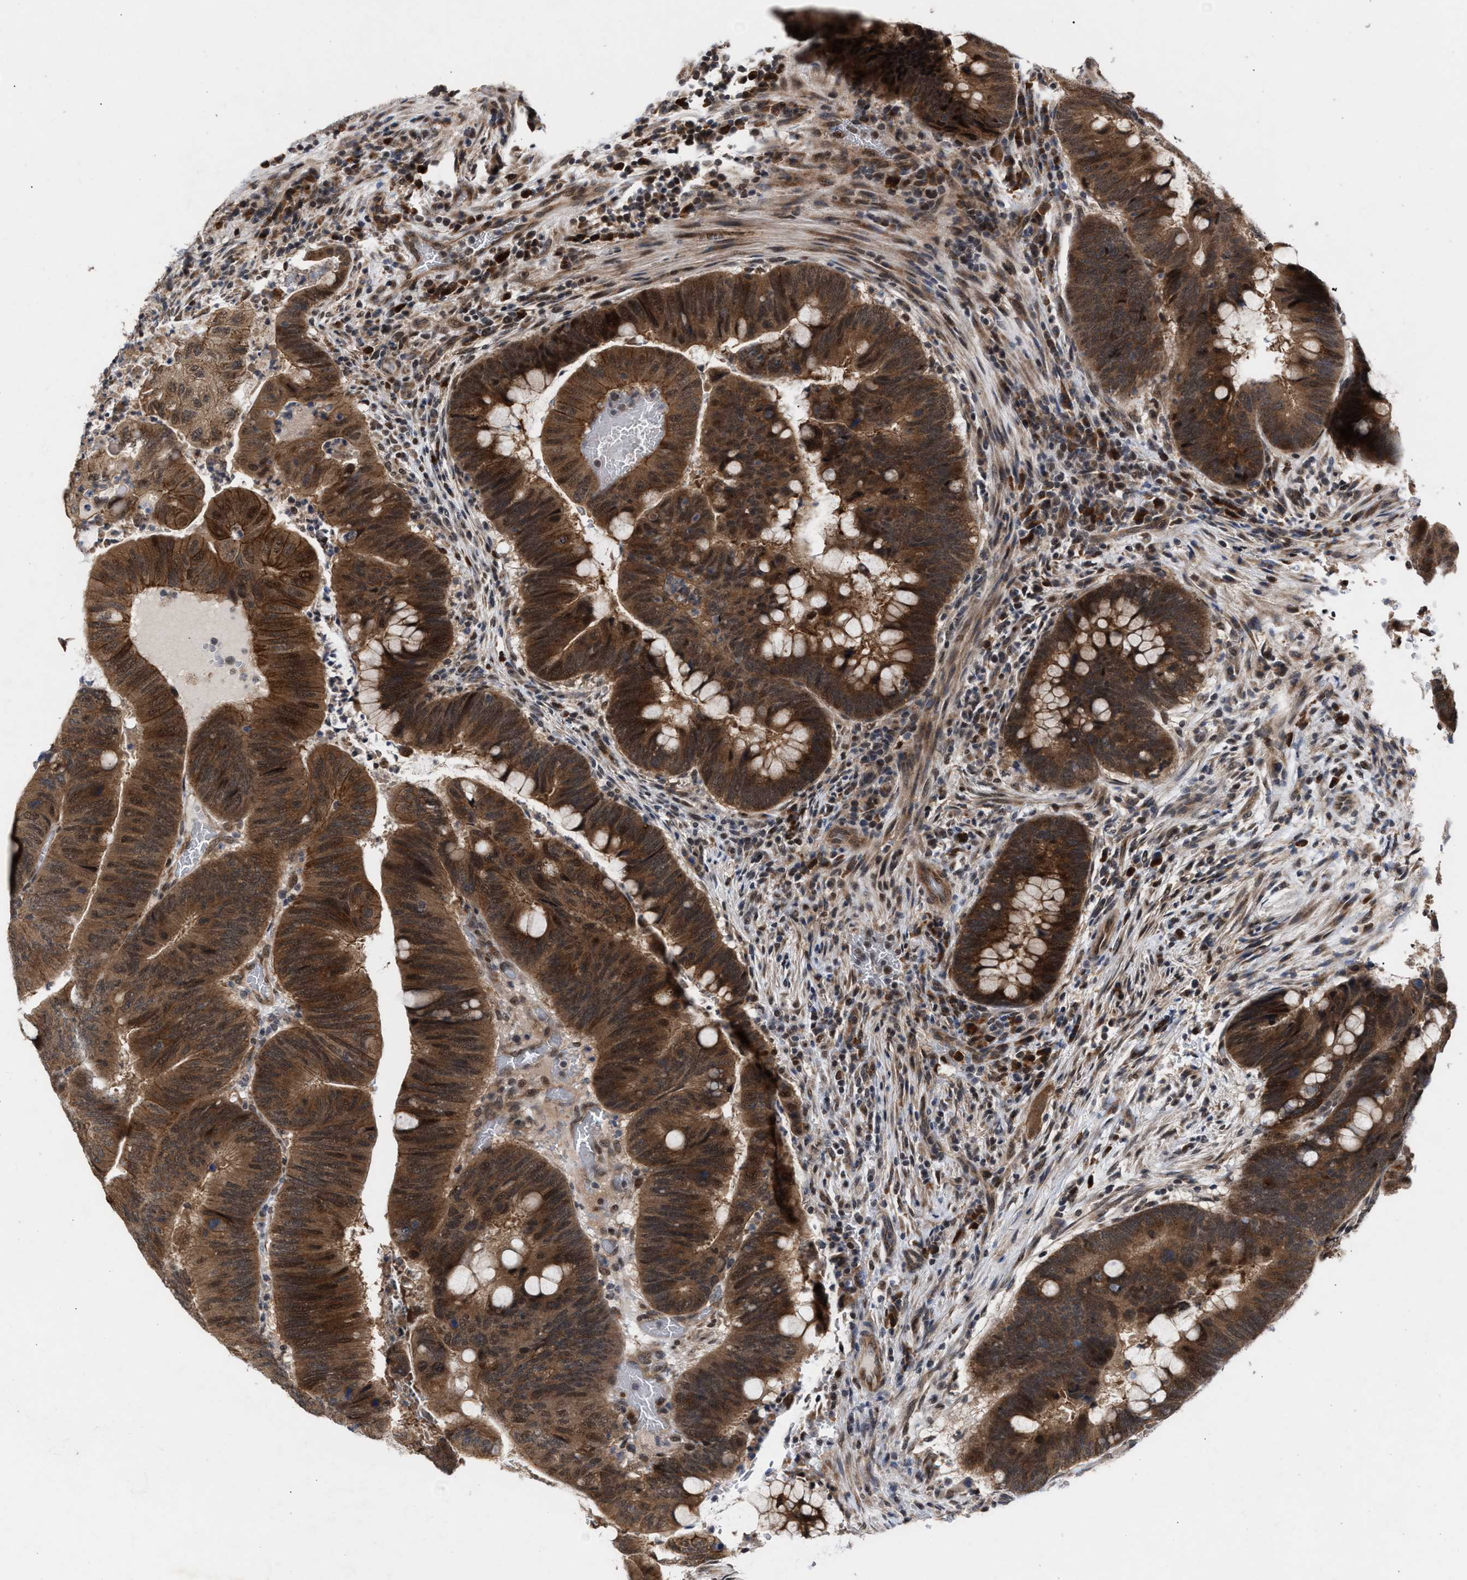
{"staining": {"intensity": "strong", "quantity": ">75%", "location": "cytoplasmic/membranous"}, "tissue": "colorectal cancer", "cell_type": "Tumor cells", "image_type": "cancer", "snomed": [{"axis": "morphology", "description": "Normal tissue, NOS"}, {"axis": "morphology", "description": "Adenocarcinoma, NOS"}, {"axis": "topography", "description": "Rectum"}, {"axis": "topography", "description": "Peripheral nerve tissue"}], "caption": "High-power microscopy captured an IHC image of colorectal cancer, revealing strong cytoplasmic/membranous staining in approximately >75% of tumor cells.", "gene": "MKNK2", "patient": {"sex": "male", "age": 92}}